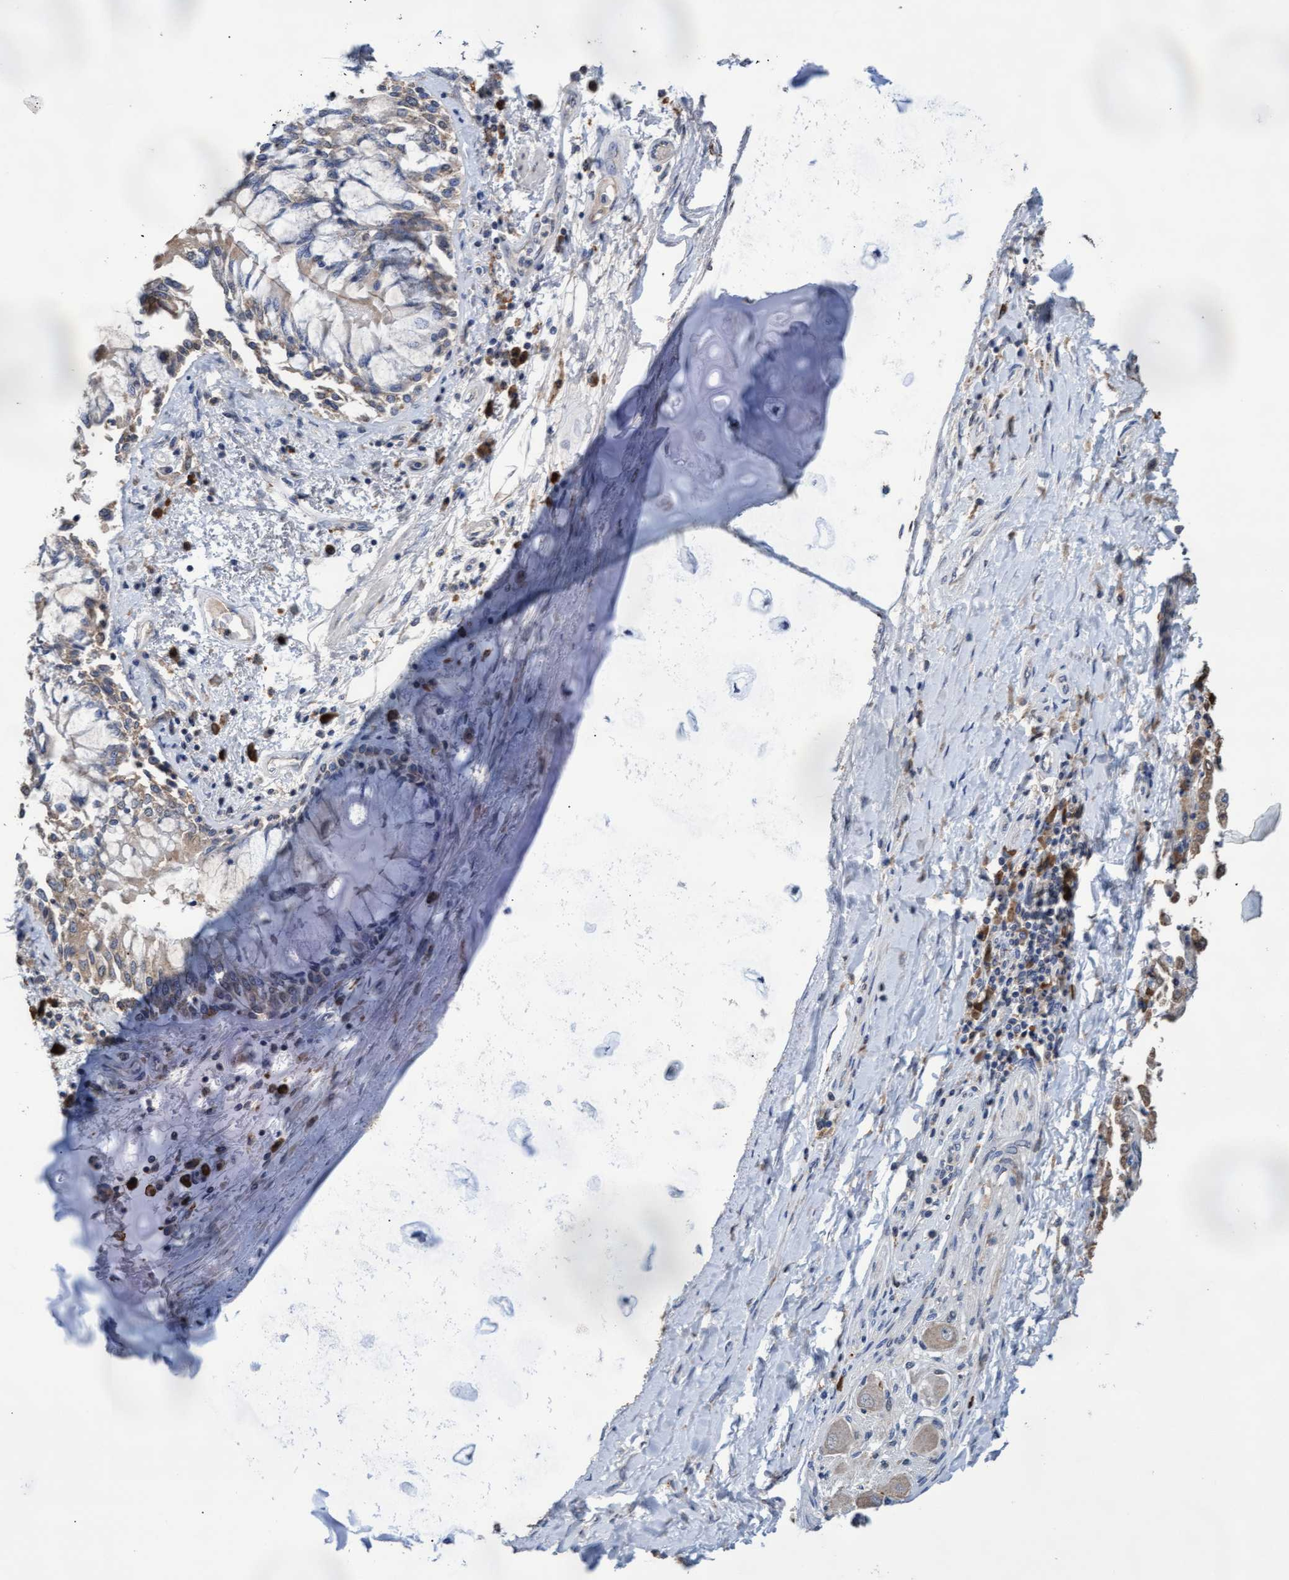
{"staining": {"intensity": "weak", "quantity": "<25%", "location": "cytoplasmic/membranous"}, "tissue": "lung cancer", "cell_type": "Tumor cells", "image_type": "cancer", "snomed": [{"axis": "morphology", "description": "Normal tissue, NOS"}, {"axis": "morphology", "description": "Squamous cell carcinoma, NOS"}, {"axis": "topography", "description": "Lymph node"}, {"axis": "topography", "description": "Cartilage tissue"}, {"axis": "topography", "description": "Bronchus"}, {"axis": "topography", "description": "Lung"}, {"axis": "topography", "description": "Peripheral nerve tissue"}], "caption": "Tumor cells show no significant protein positivity in lung cancer (squamous cell carcinoma). (Immunohistochemistry, brightfield microscopy, high magnification).", "gene": "GPR39", "patient": {"sex": "female", "age": 49}}